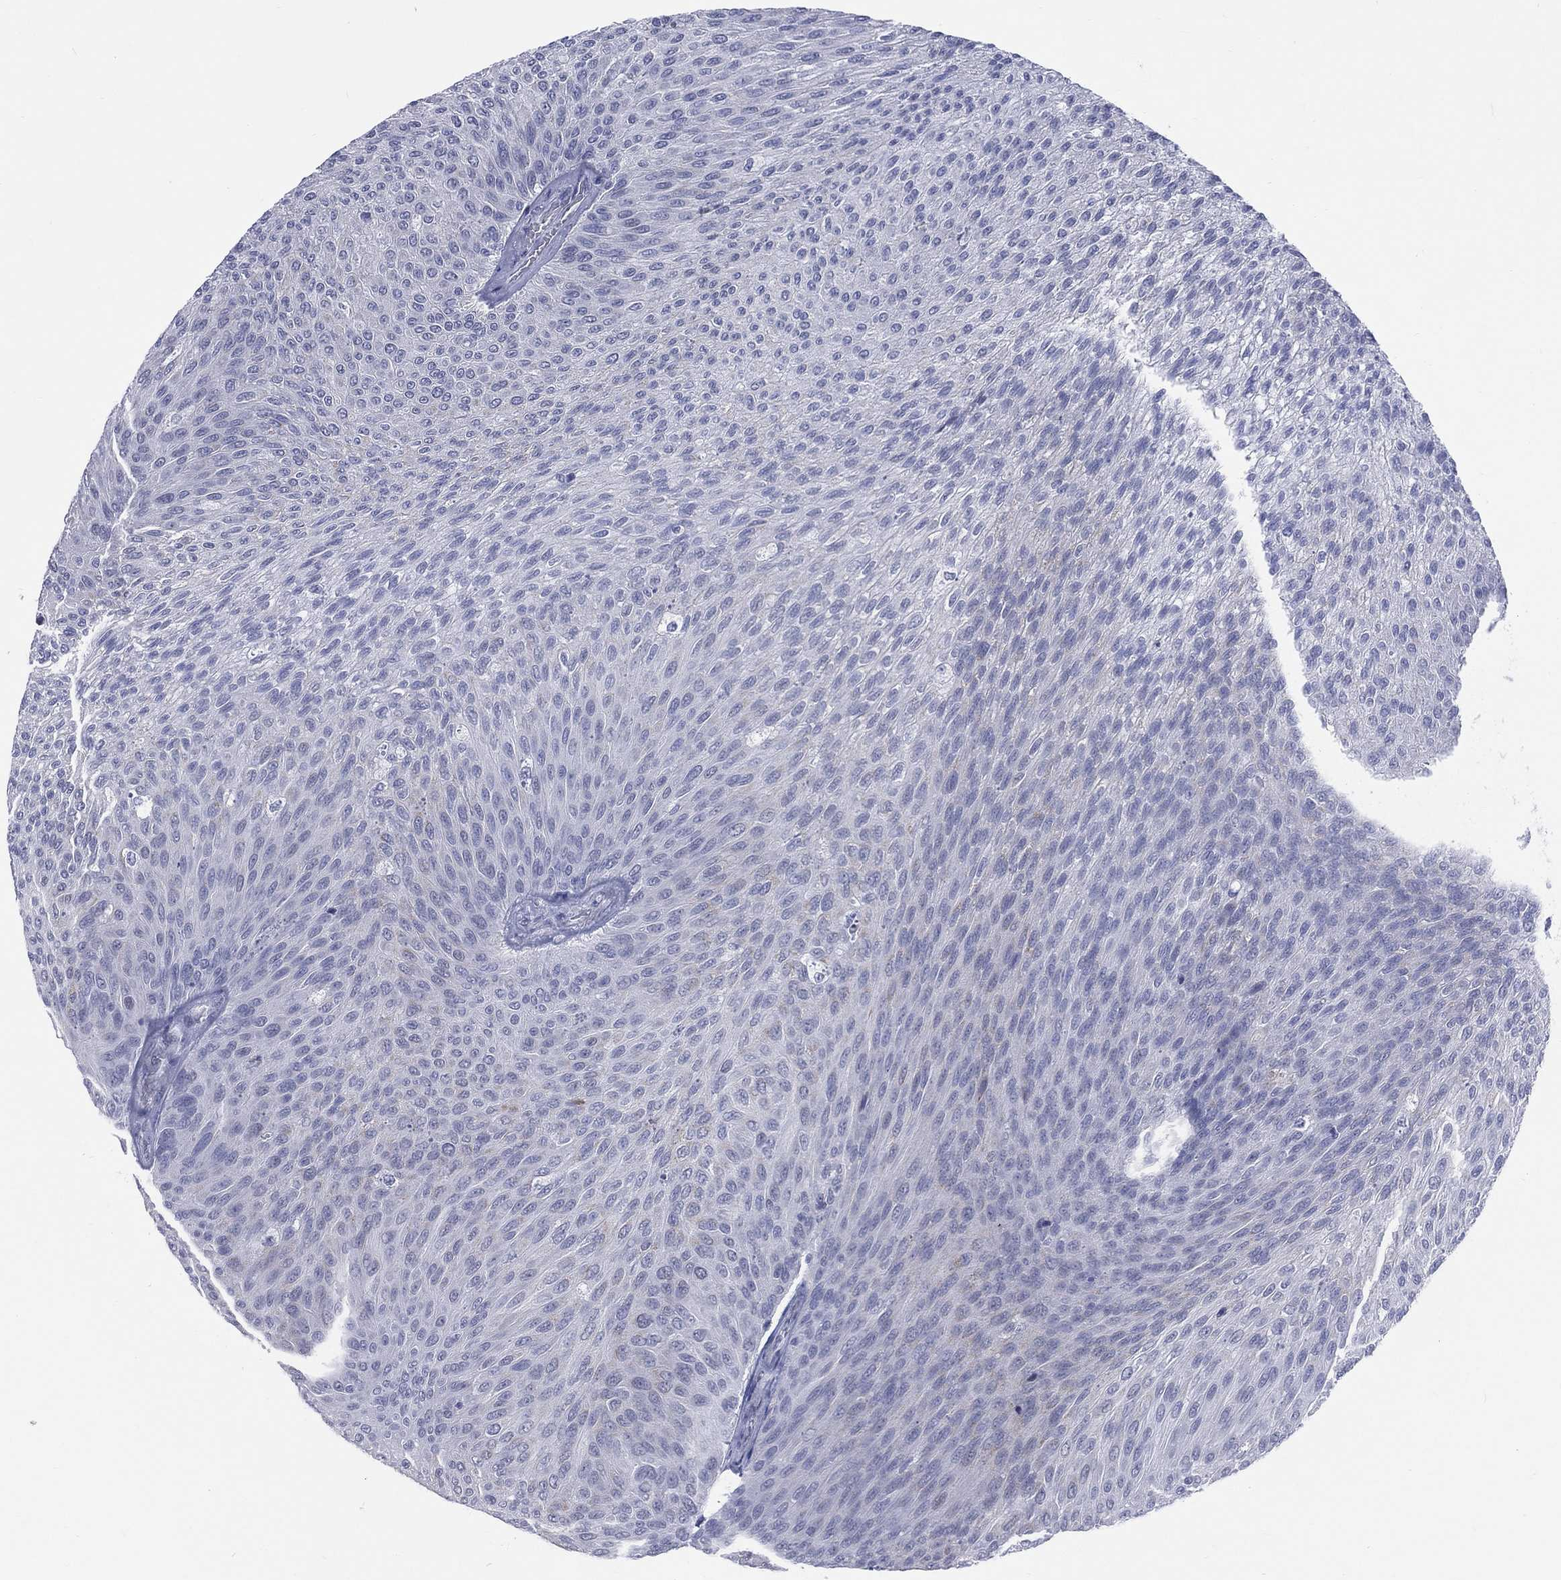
{"staining": {"intensity": "negative", "quantity": "none", "location": "none"}, "tissue": "urothelial cancer", "cell_type": "Tumor cells", "image_type": "cancer", "snomed": [{"axis": "morphology", "description": "Urothelial carcinoma, Low grade"}, {"axis": "topography", "description": "Ureter, NOS"}, {"axis": "topography", "description": "Urinary bladder"}], "caption": "The histopathology image demonstrates no staining of tumor cells in urothelial cancer. (DAB immunohistochemistry visualized using brightfield microscopy, high magnification).", "gene": "MLLT10", "patient": {"sex": "male", "age": 78}}